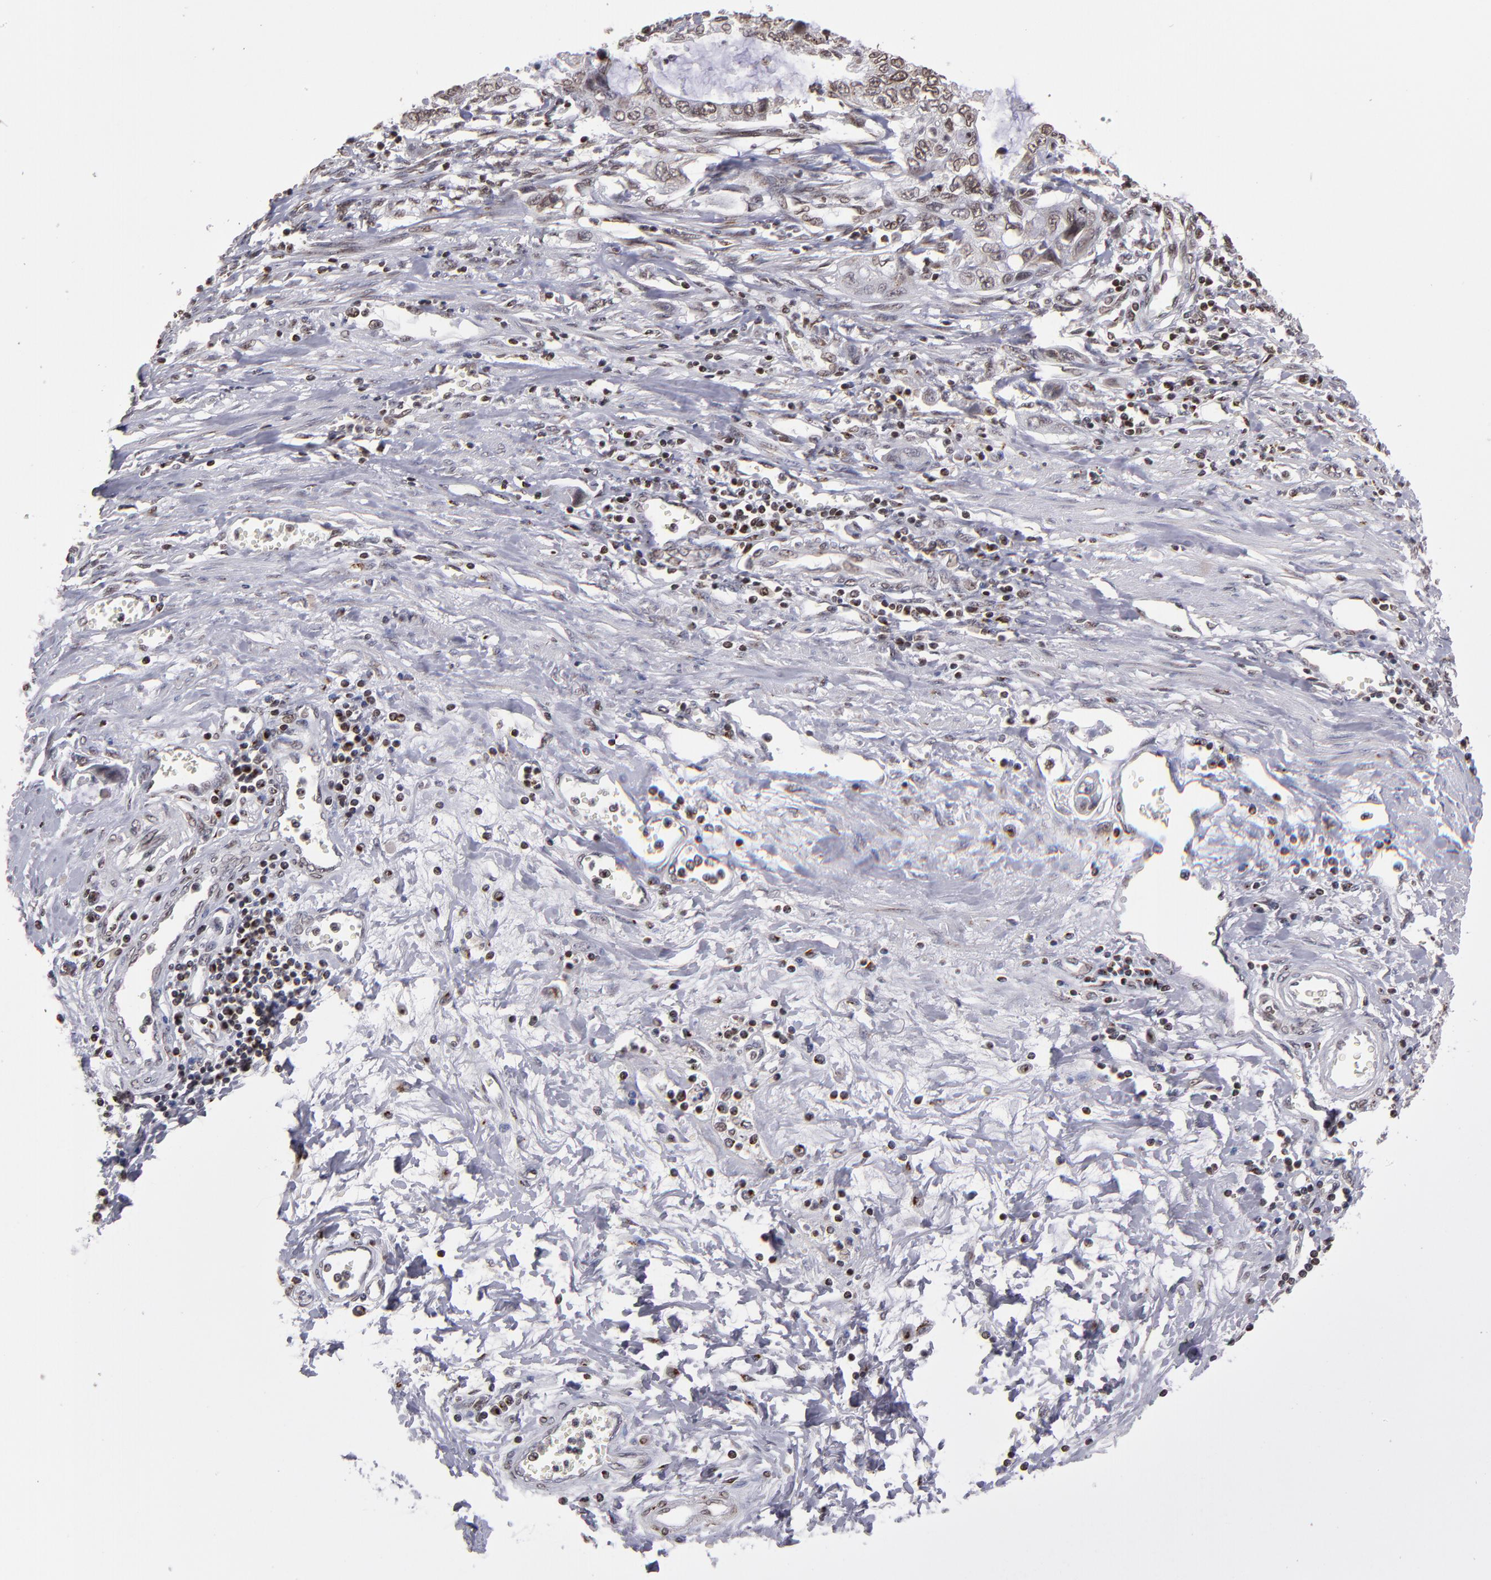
{"staining": {"intensity": "moderate", "quantity": ">75%", "location": "cytoplasmic/membranous,nuclear"}, "tissue": "stomach cancer", "cell_type": "Tumor cells", "image_type": "cancer", "snomed": [{"axis": "morphology", "description": "Adenocarcinoma, NOS"}, {"axis": "topography", "description": "Stomach, upper"}], "caption": "Protein expression analysis of stomach cancer demonstrates moderate cytoplasmic/membranous and nuclear positivity in about >75% of tumor cells. (DAB = brown stain, brightfield microscopy at high magnification).", "gene": "CSDC2", "patient": {"sex": "female", "age": 52}}